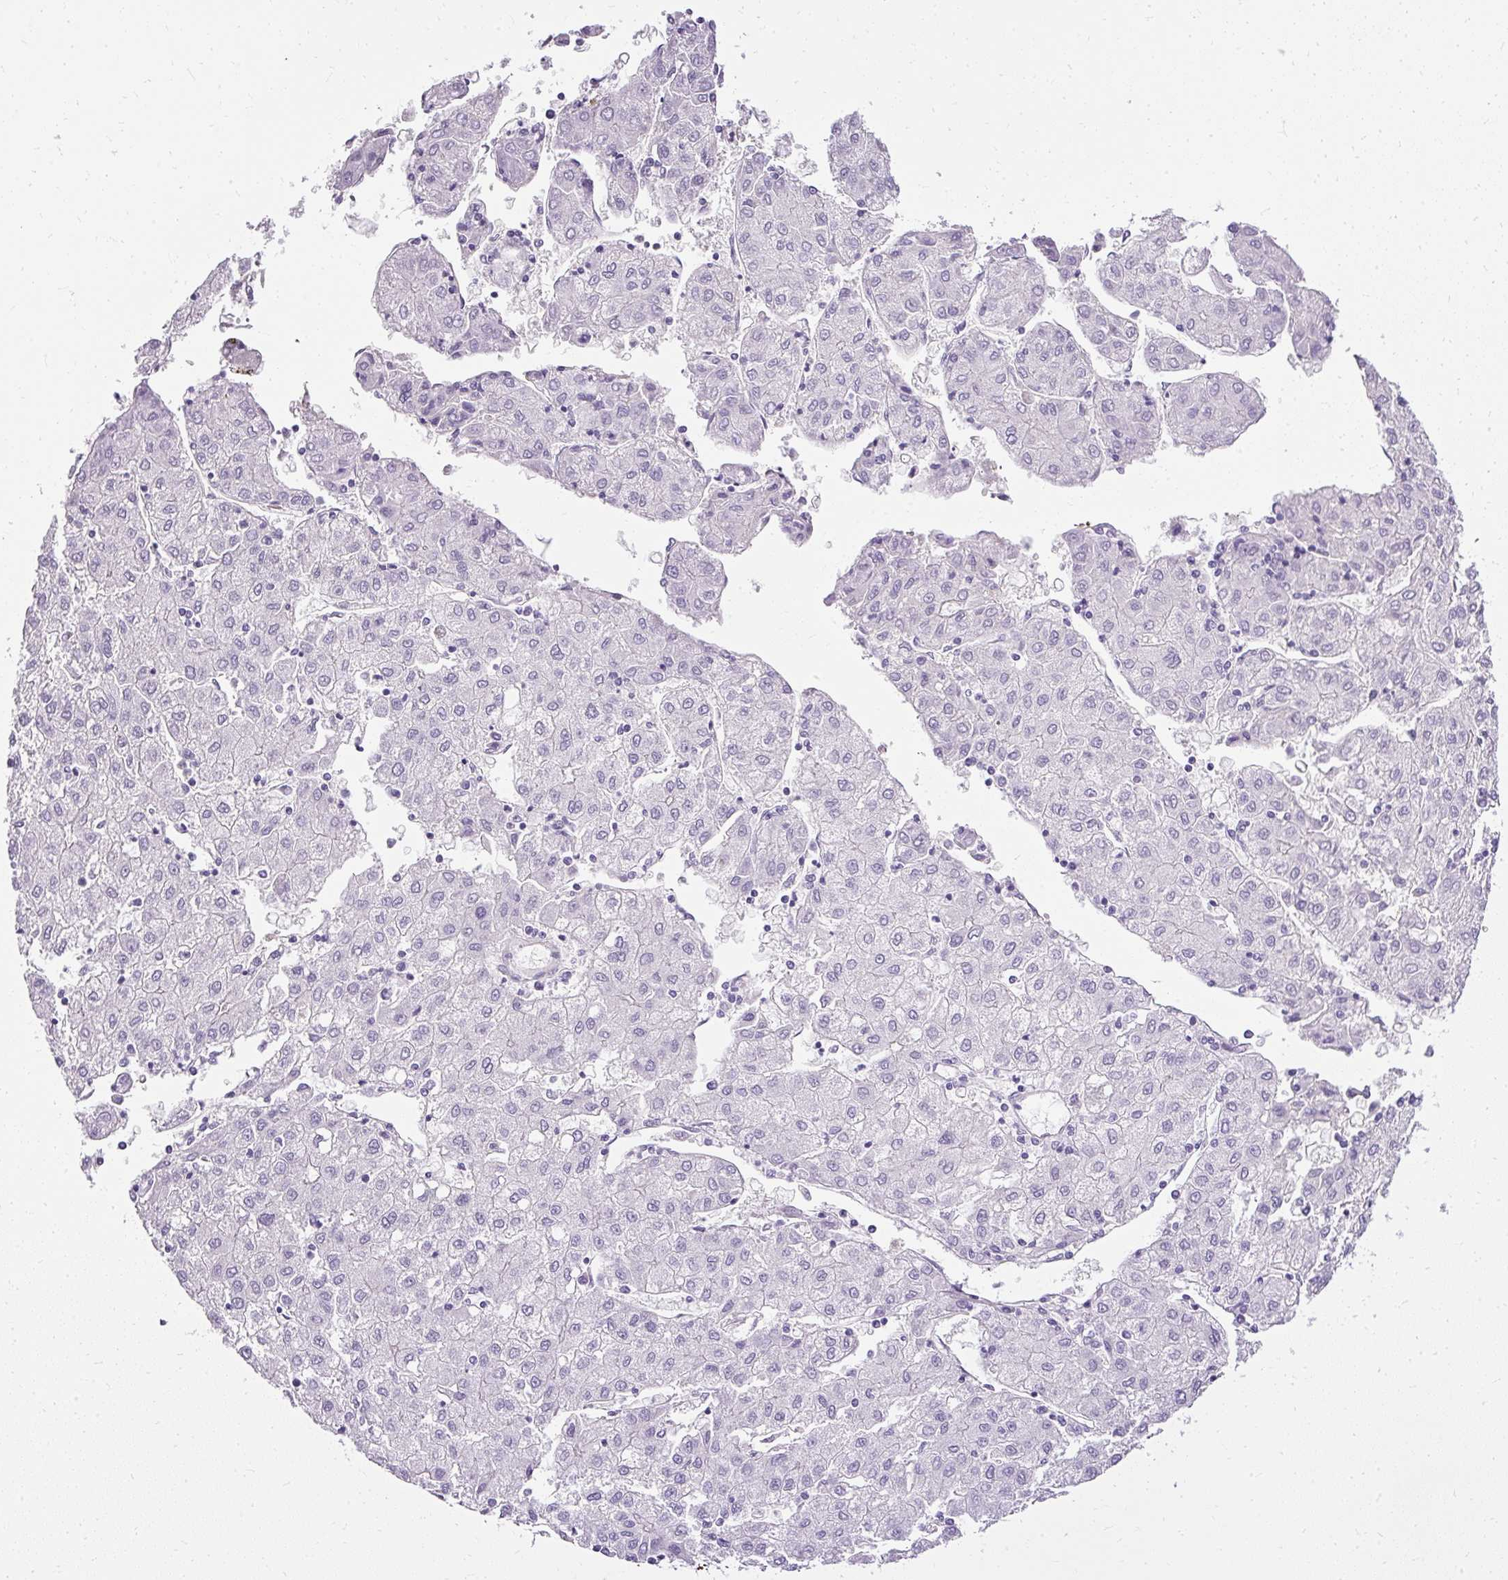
{"staining": {"intensity": "negative", "quantity": "none", "location": "none"}, "tissue": "liver cancer", "cell_type": "Tumor cells", "image_type": "cancer", "snomed": [{"axis": "morphology", "description": "Carcinoma, Hepatocellular, NOS"}, {"axis": "topography", "description": "Liver"}], "caption": "IHC micrograph of neoplastic tissue: human liver cancer (hepatocellular carcinoma) stained with DAB demonstrates no significant protein positivity in tumor cells. (DAB IHC, high magnification).", "gene": "PLS1", "patient": {"sex": "male", "age": 72}}